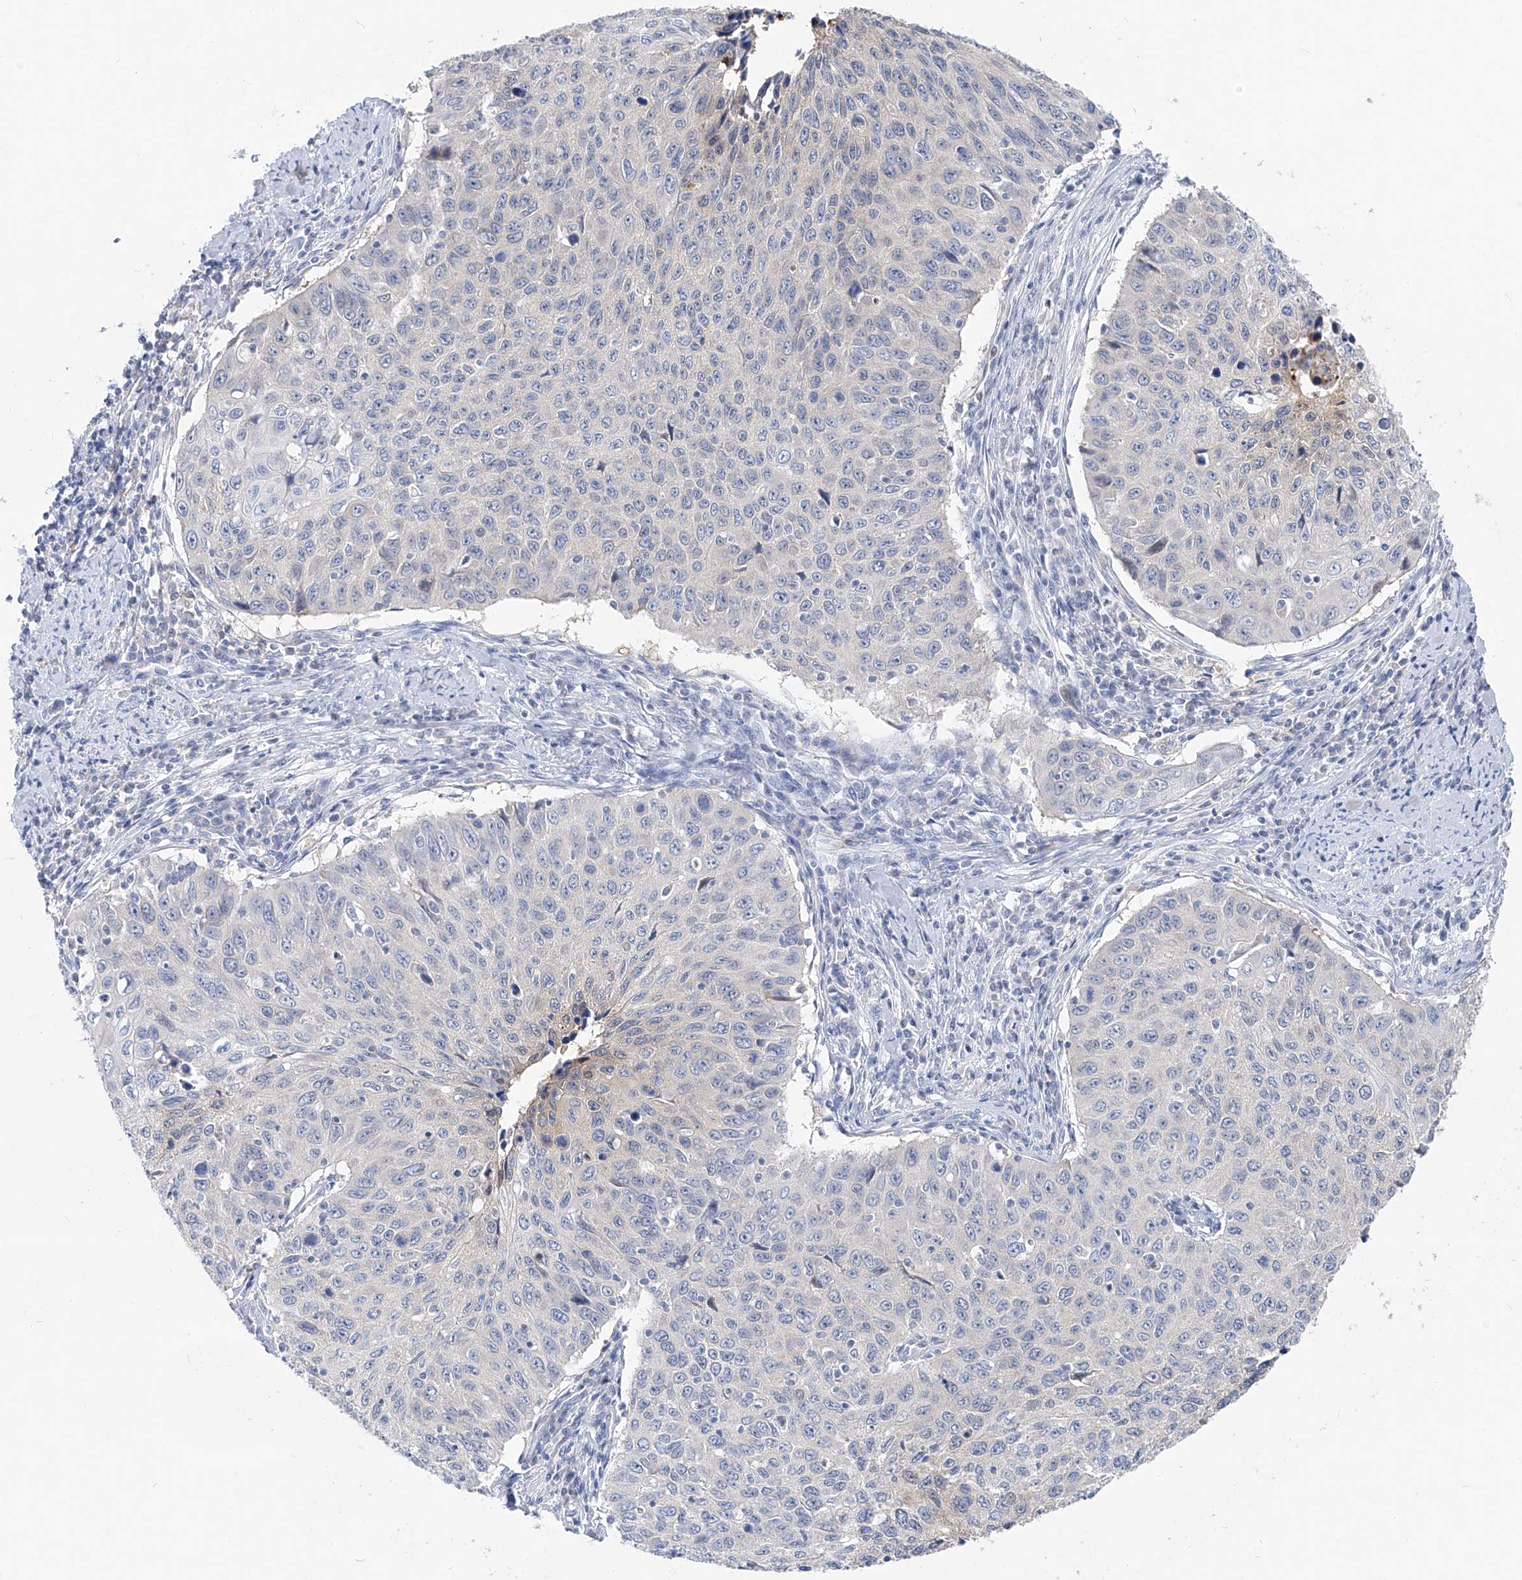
{"staining": {"intensity": "negative", "quantity": "none", "location": "none"}, "tissue": "cervical cancer", "cell_type": "Tumor cells", "image_type": "cancer", "snomed": [{"axis": "morphology", "description": "Squamous cell carcinoma, NOS"}, {"axis": "topography", "description": "Cervix"}], "caption": "The image shows no staining of tumor cells in squamous cell carcinoma (cervical).", "gene": "UFL1", "patient": {"sex": "female", "age": 53}}